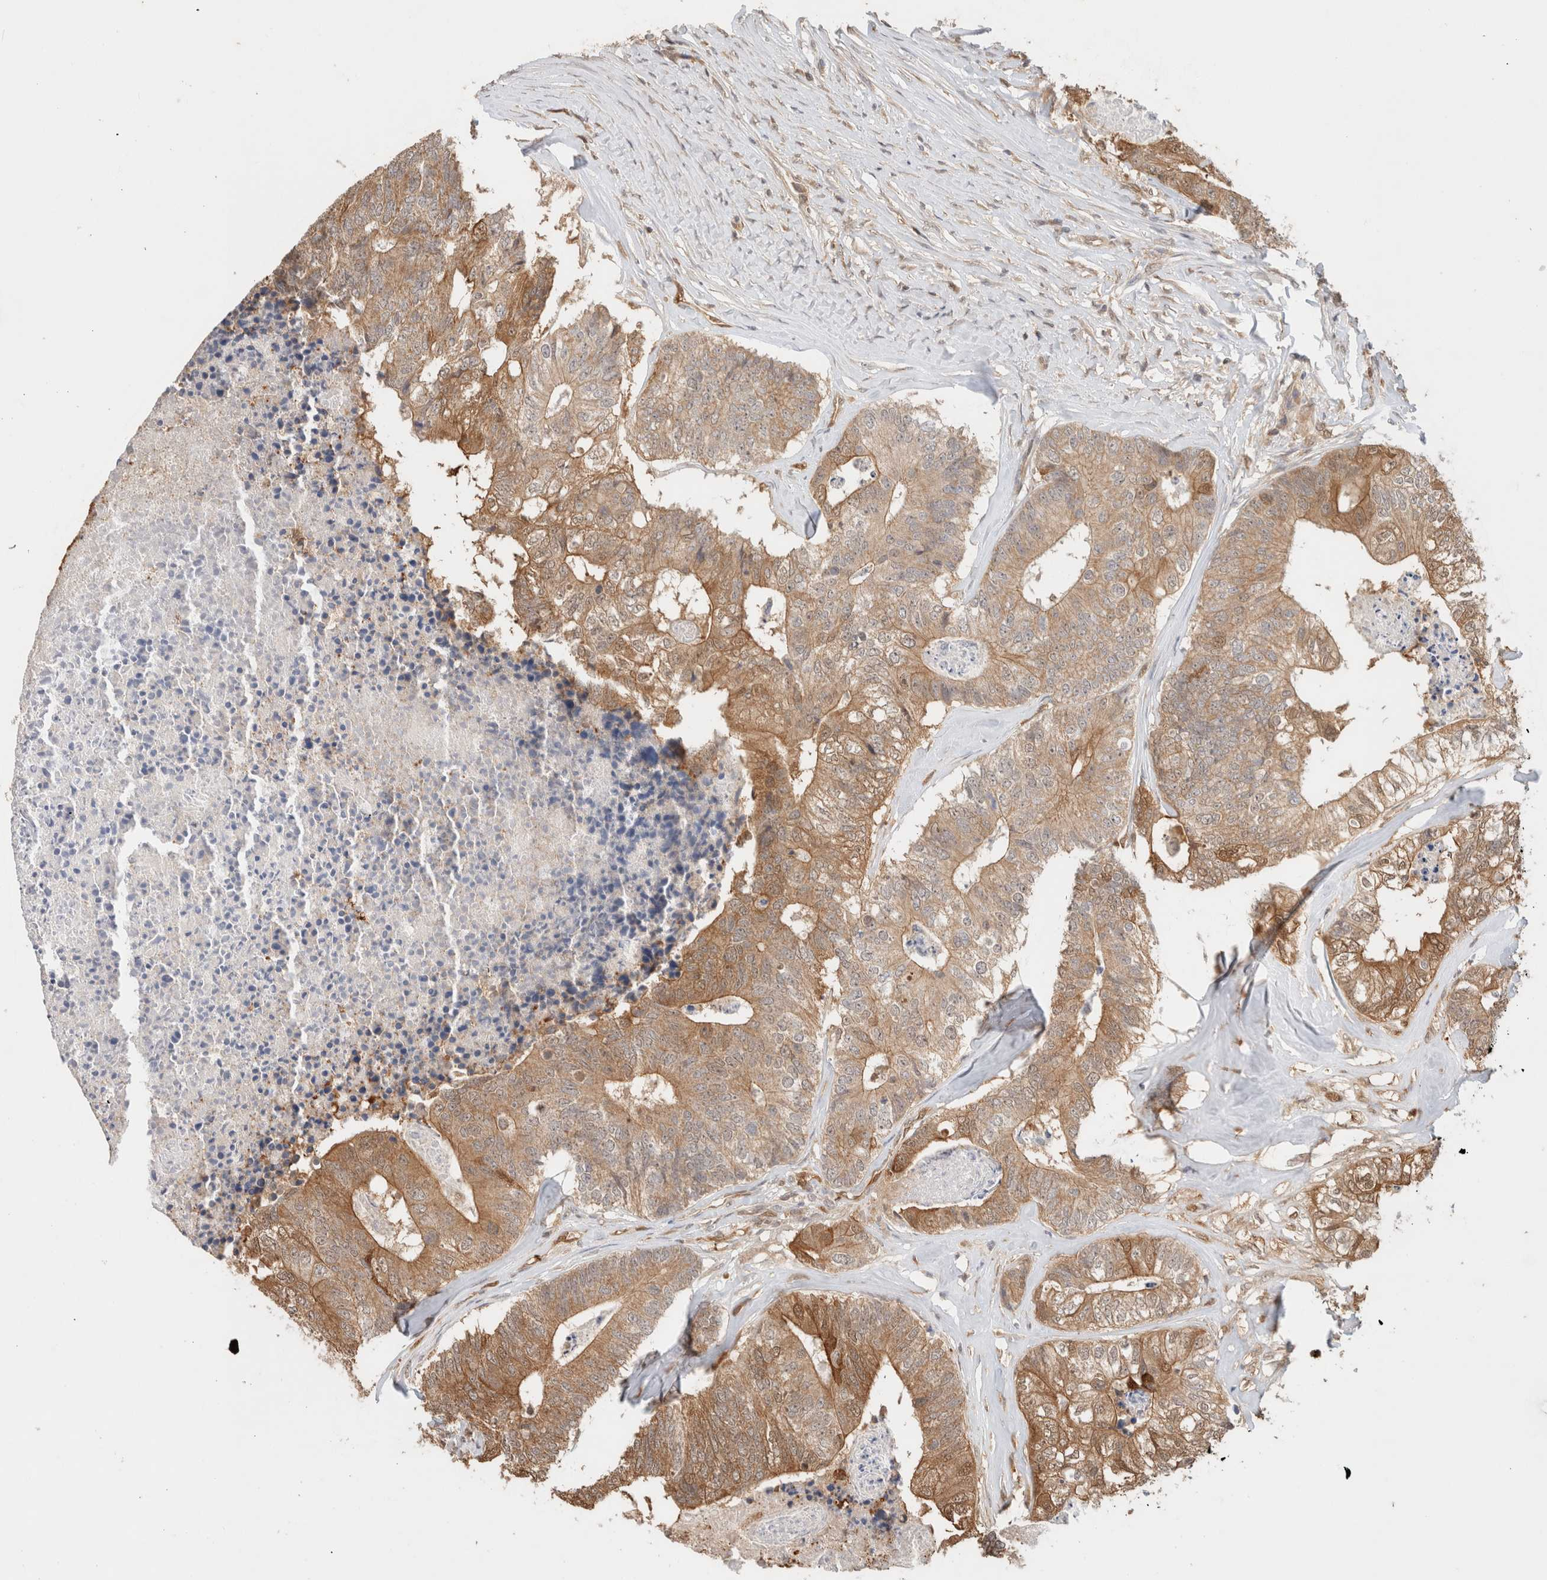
{"staining": {"intensity": "moderate", "quantity": ">75%", "location": "cytoplasmic/membranous"}, "tissue": "colorectal cancer", "cell_type": "Tumor cells", "image_type": "cancer", "snomed": [{"axis": "morphology", "description": "Adenocarcinoma, NOS"}, {"axis": "topography", "description": "Colon"}], "caption": "Approximately >75% of tumor cells in human adenocarcinoma (colorectal) show moderate cytoplasmic/membranous protein positivity as visualized by brown immunohistochemical staining.", "gene": "CA13", "patient": {"sex": "female", "age": 67}}